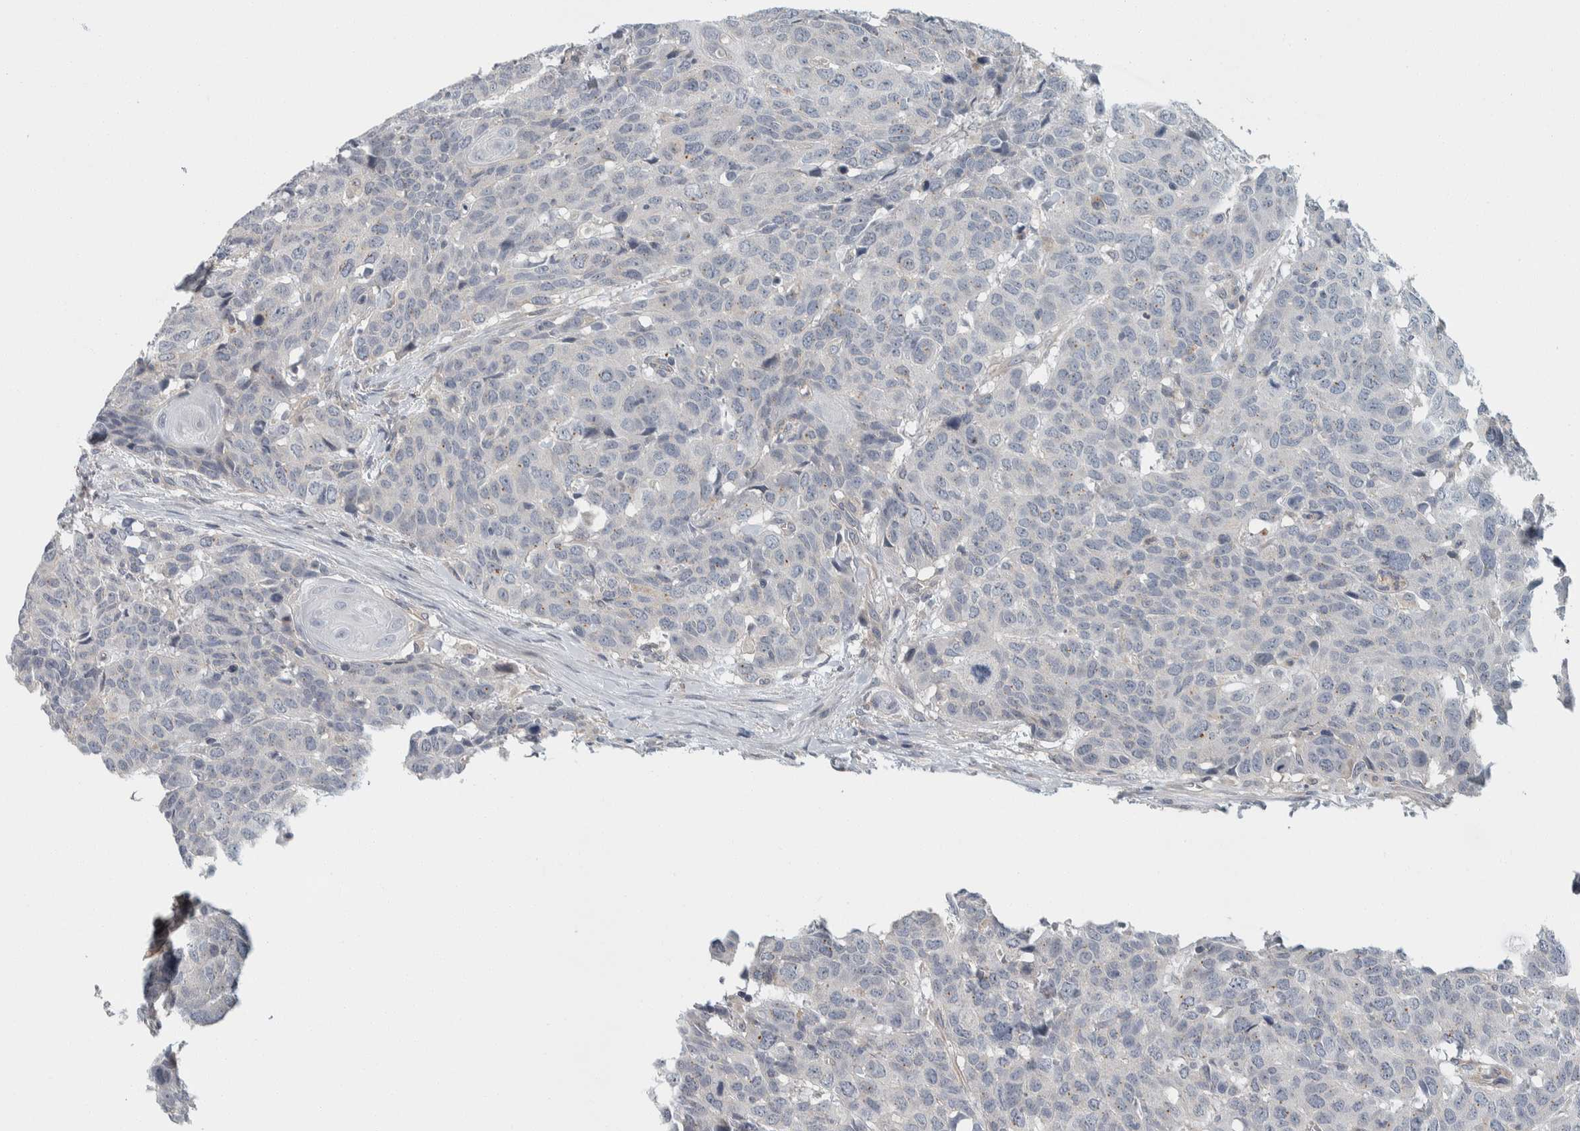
{"staining": {"intensity": "negative", "quantity": "none", "location": "none"}, "tissue": "head and neck cancer", "cell_type": "Tumor cells", "image_type": "cancer", "snomed": [{"axis": "morphology", "description": "Squamous cell carcinoma, NOS"}, {"axis": "topography", "description": "Head-Neck"}], "caption": "A micrograph of human head and neck cancer is negative for staining in tumor cells.", "gene": "KCNJ3", "patient": {"sex": "male", "age": 66}}